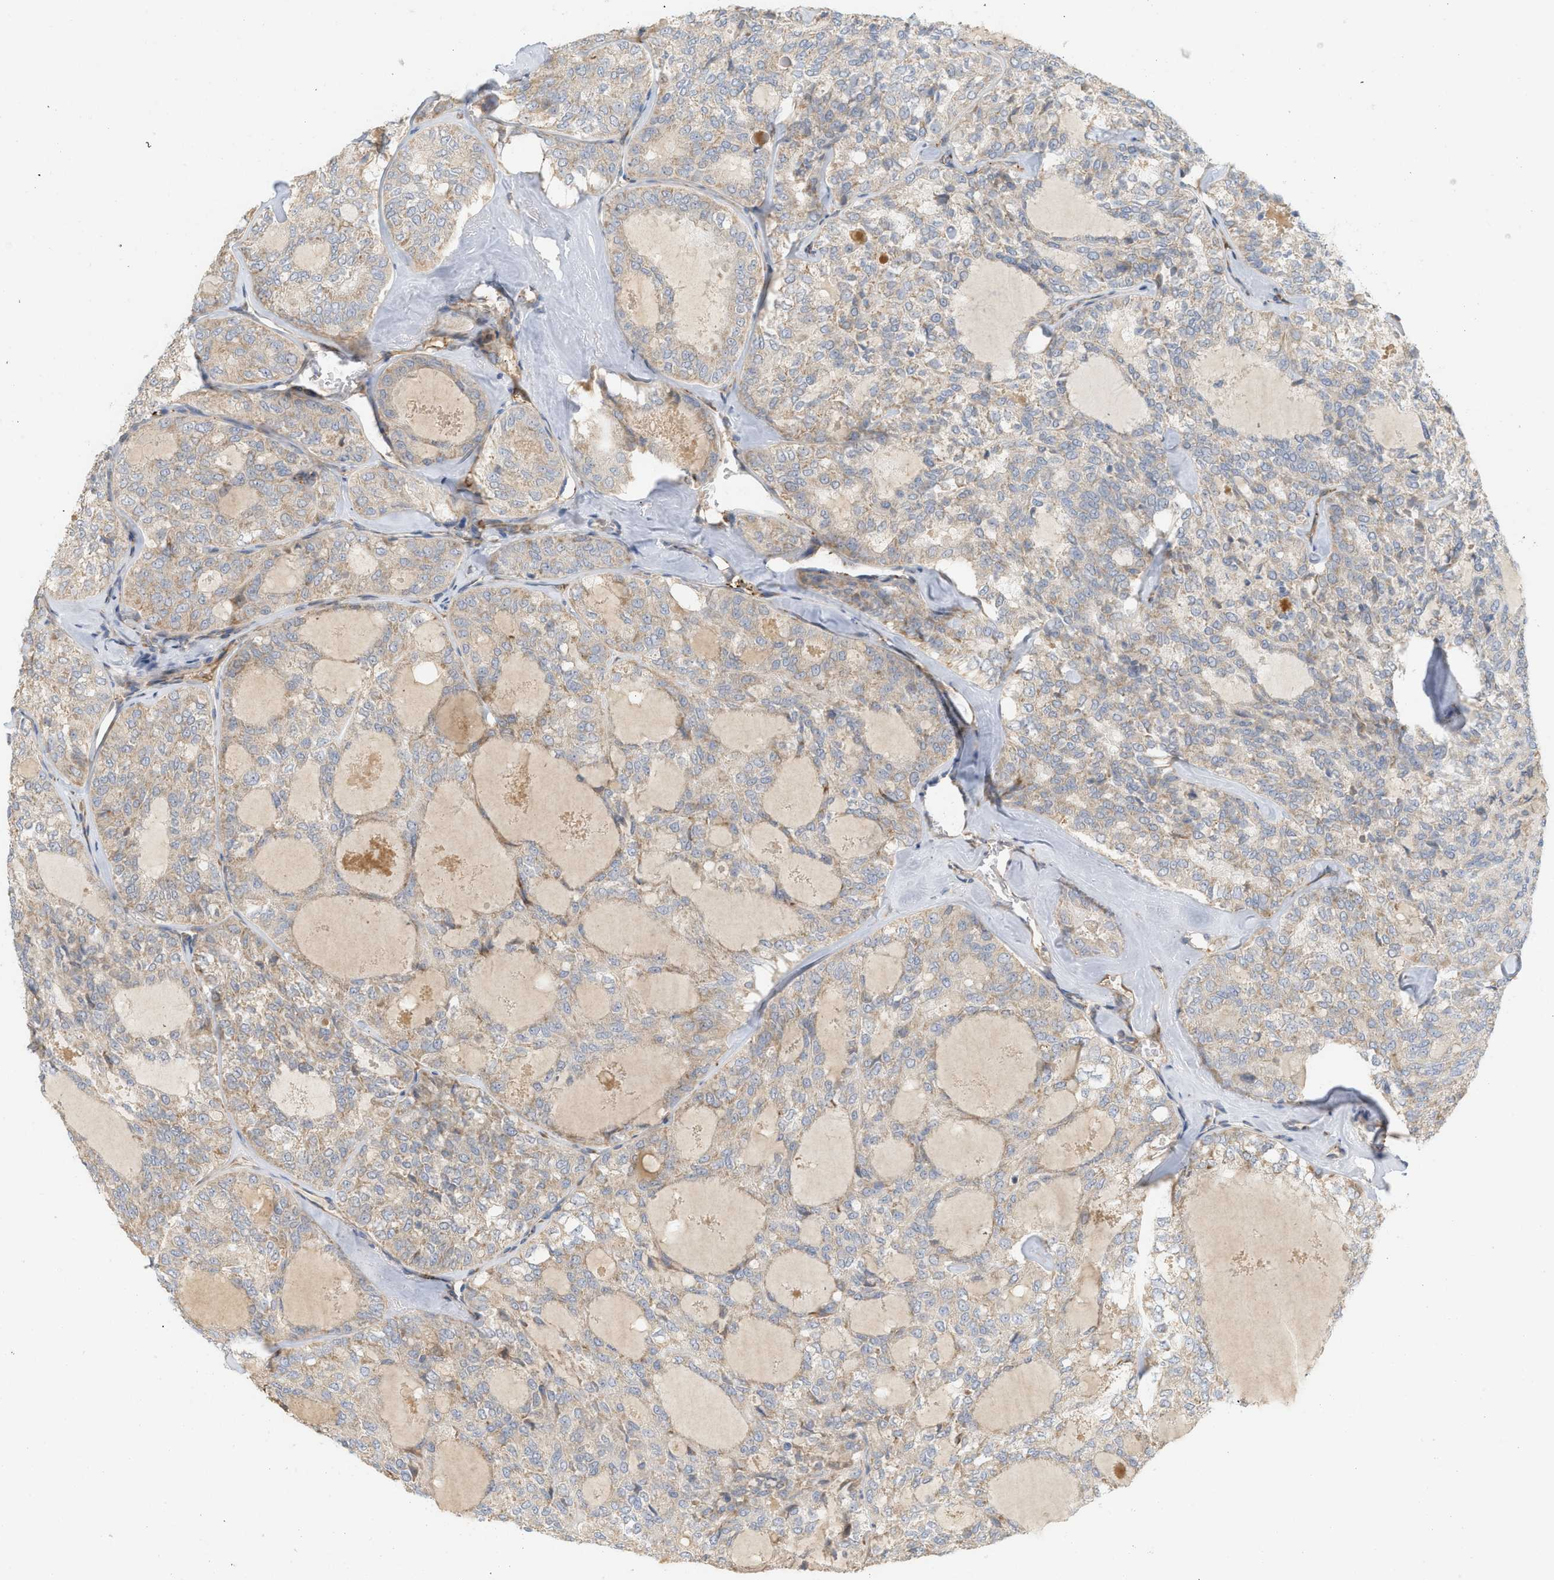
{"staining": {"intensity": "weak", "quantity": "25%-75%", "location": "cytoplasmic/membranous"}, "tissue": "thyroid cancer", "cell_type": "Tumor cells", "image_type": "cancer", "snomed": [{"axis": "morphology", "description": "Follicular adenoma carcinoma, NOS"}, {"axis": "topography", "description": "Thyroid gland"}], "caption": "About 25%-75% of tumor cells in human thyroid follicular adenoma carcinoma show weak cytoplasmic/membranous protein expression as visualized by brown immunohistochemical staining.", "gene": "SVOP", "patient": {"sex": "male", "age": 75}}